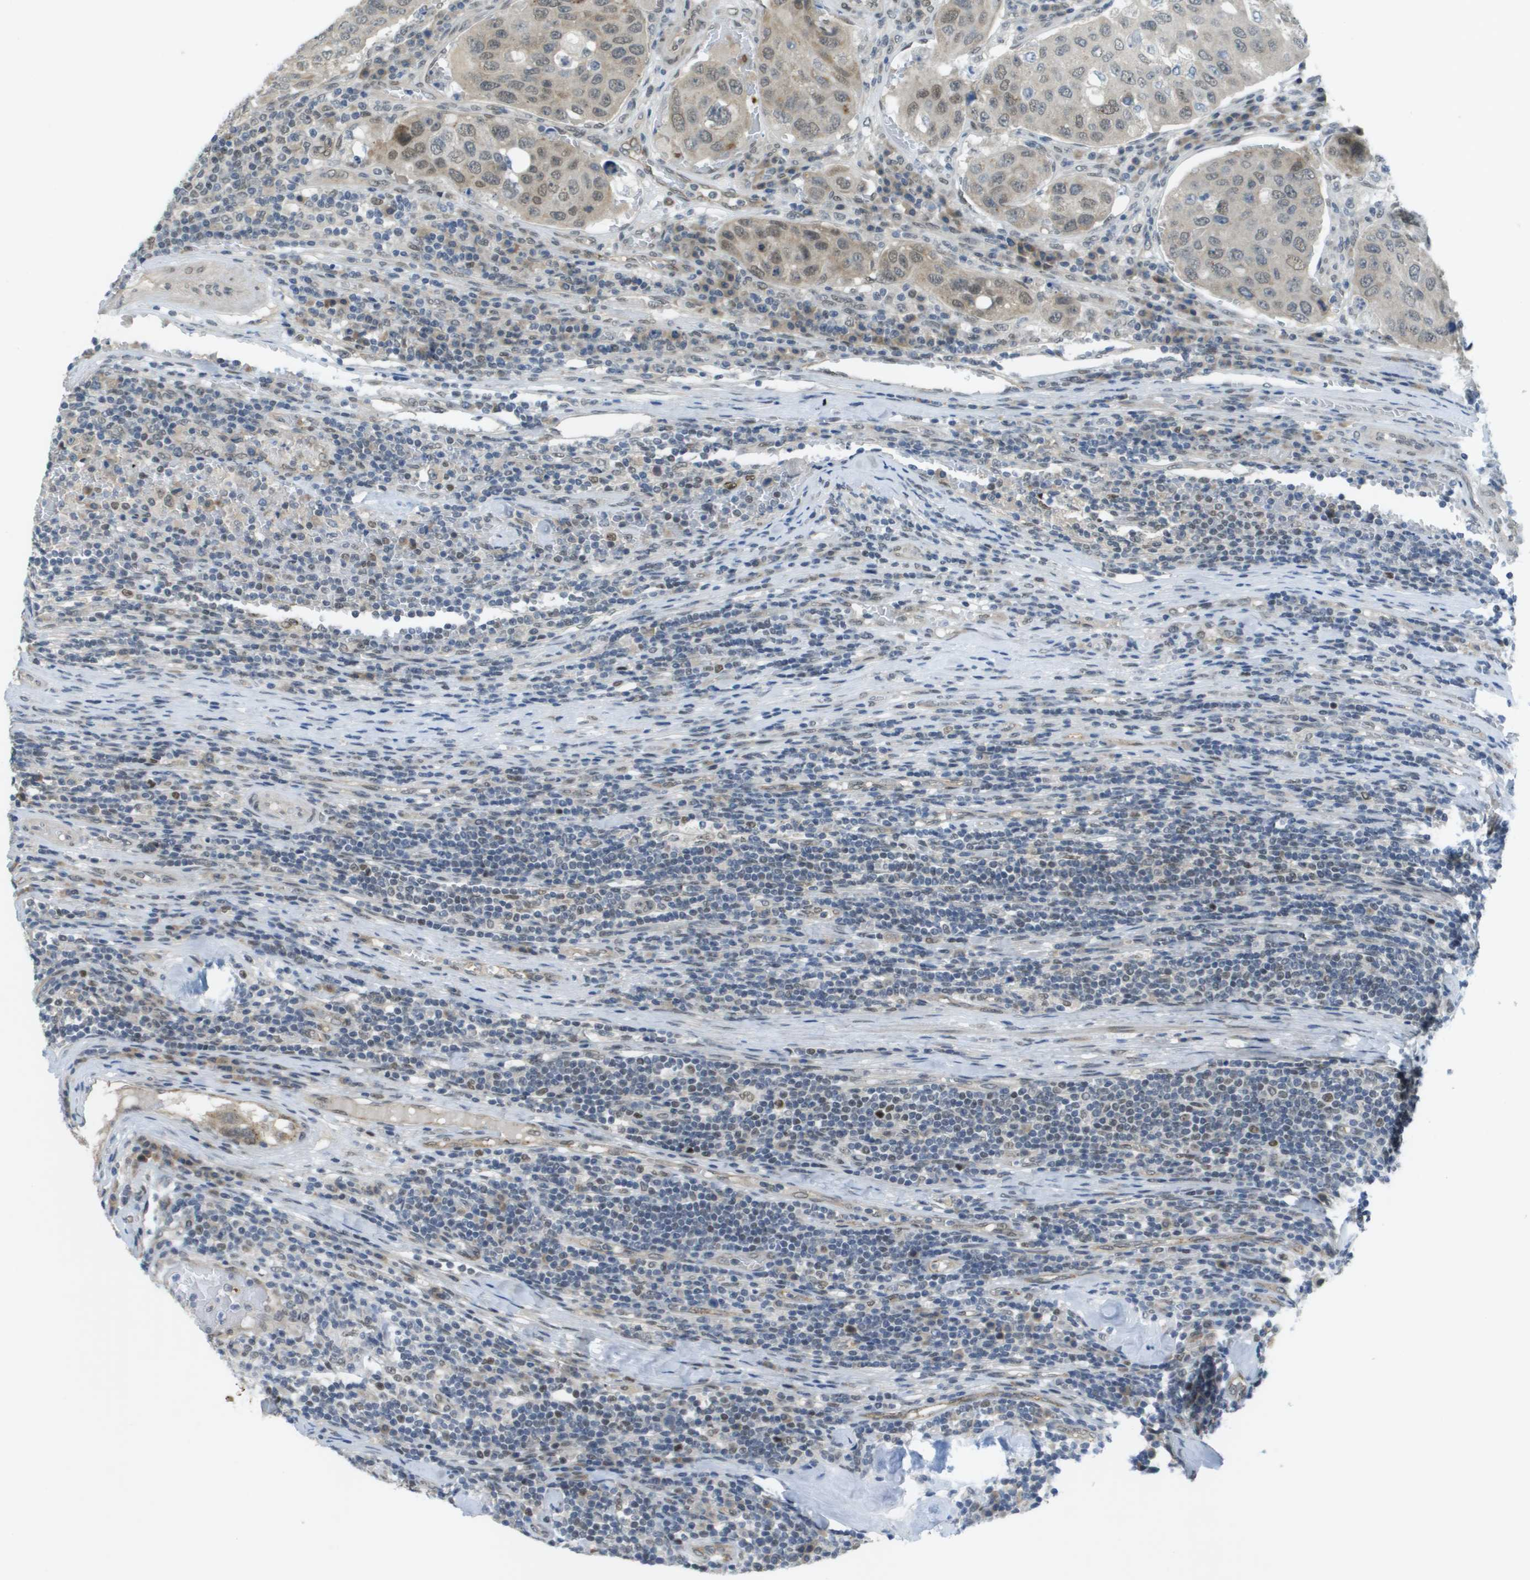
{"staining": {"intensity": "weak", "quantity": "25%-75%", "location": "nuclear"}, "tissue": "urothelial cancer", "cell_type": "Tumor cells", "image_type": "cancer", "snomed": [{"axis": "morphology", "description": "Urothelial carcinoma, High grade"}, {"axis": "topography", "description": "Lymph node"}, {"axis": "topography", "description": "Urinary bladder"}], "caption": "Immunohistochemistry (IHC) of human high-grade urothelial carcinoma exhibits low levels of weak nuclear positivity in about 25%-75% of tumor cells. (Brightfield microscopy of DAB IHC at high magnification).", "gene": "ARID1B", "patient": {"sex": "male", "age": 51}}